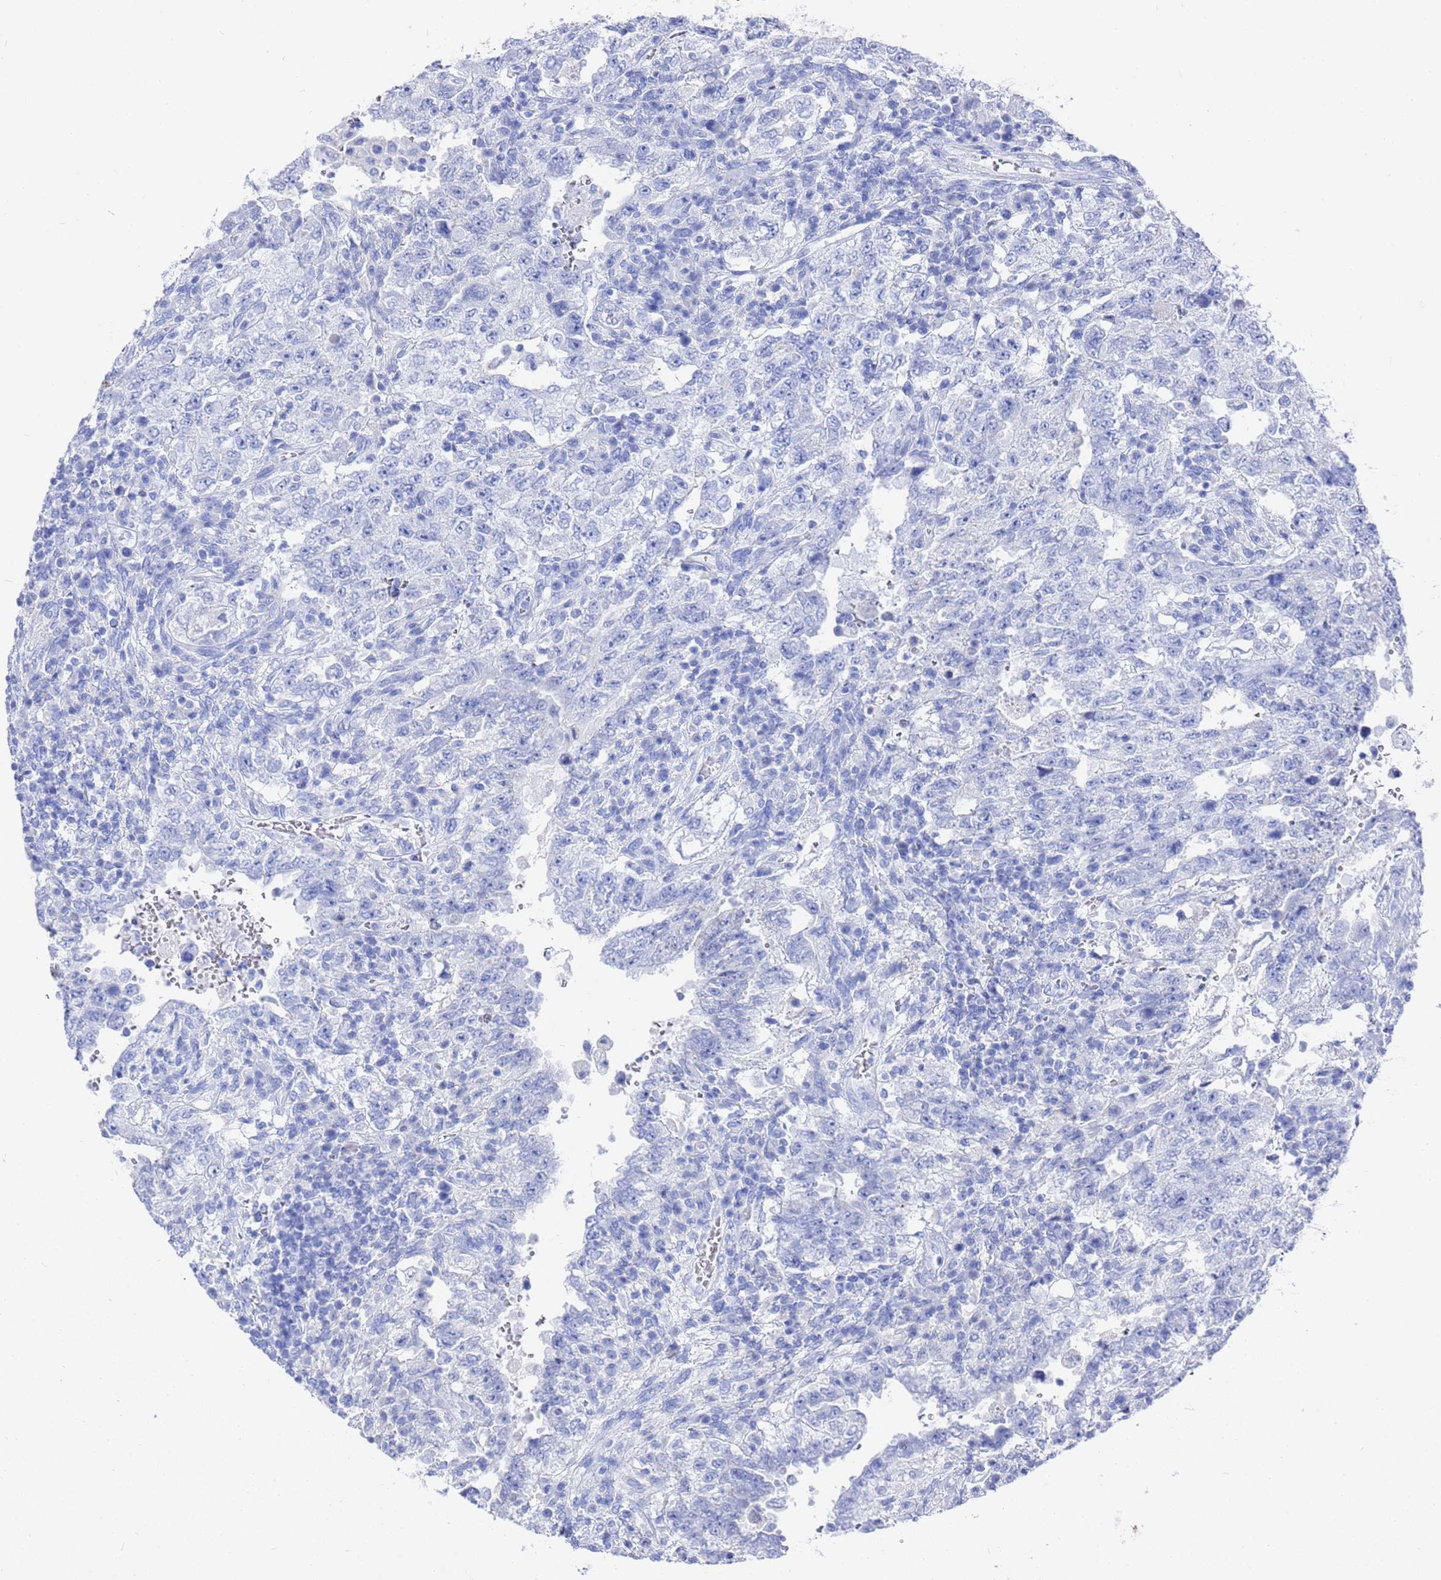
{"staining": {"intensity": "negative", "quantity": "none", "location": "none"}, "tissue": "testis cancer", "cell_type": "Tumor cells", "image_type": "cancer", "snomed": [{"axis": "morphology", "description": "Carcinoma, Embryonal, NOS"}, {"axis": "topography", "description": "Testis"}], "caption": "This is an IHC photomicrograph of human testis cancer (embryonal carcinoma). There is no positivity in tumor cells.", "gene": "GGT1", "patient": {"sex": "male", "age": 26}}